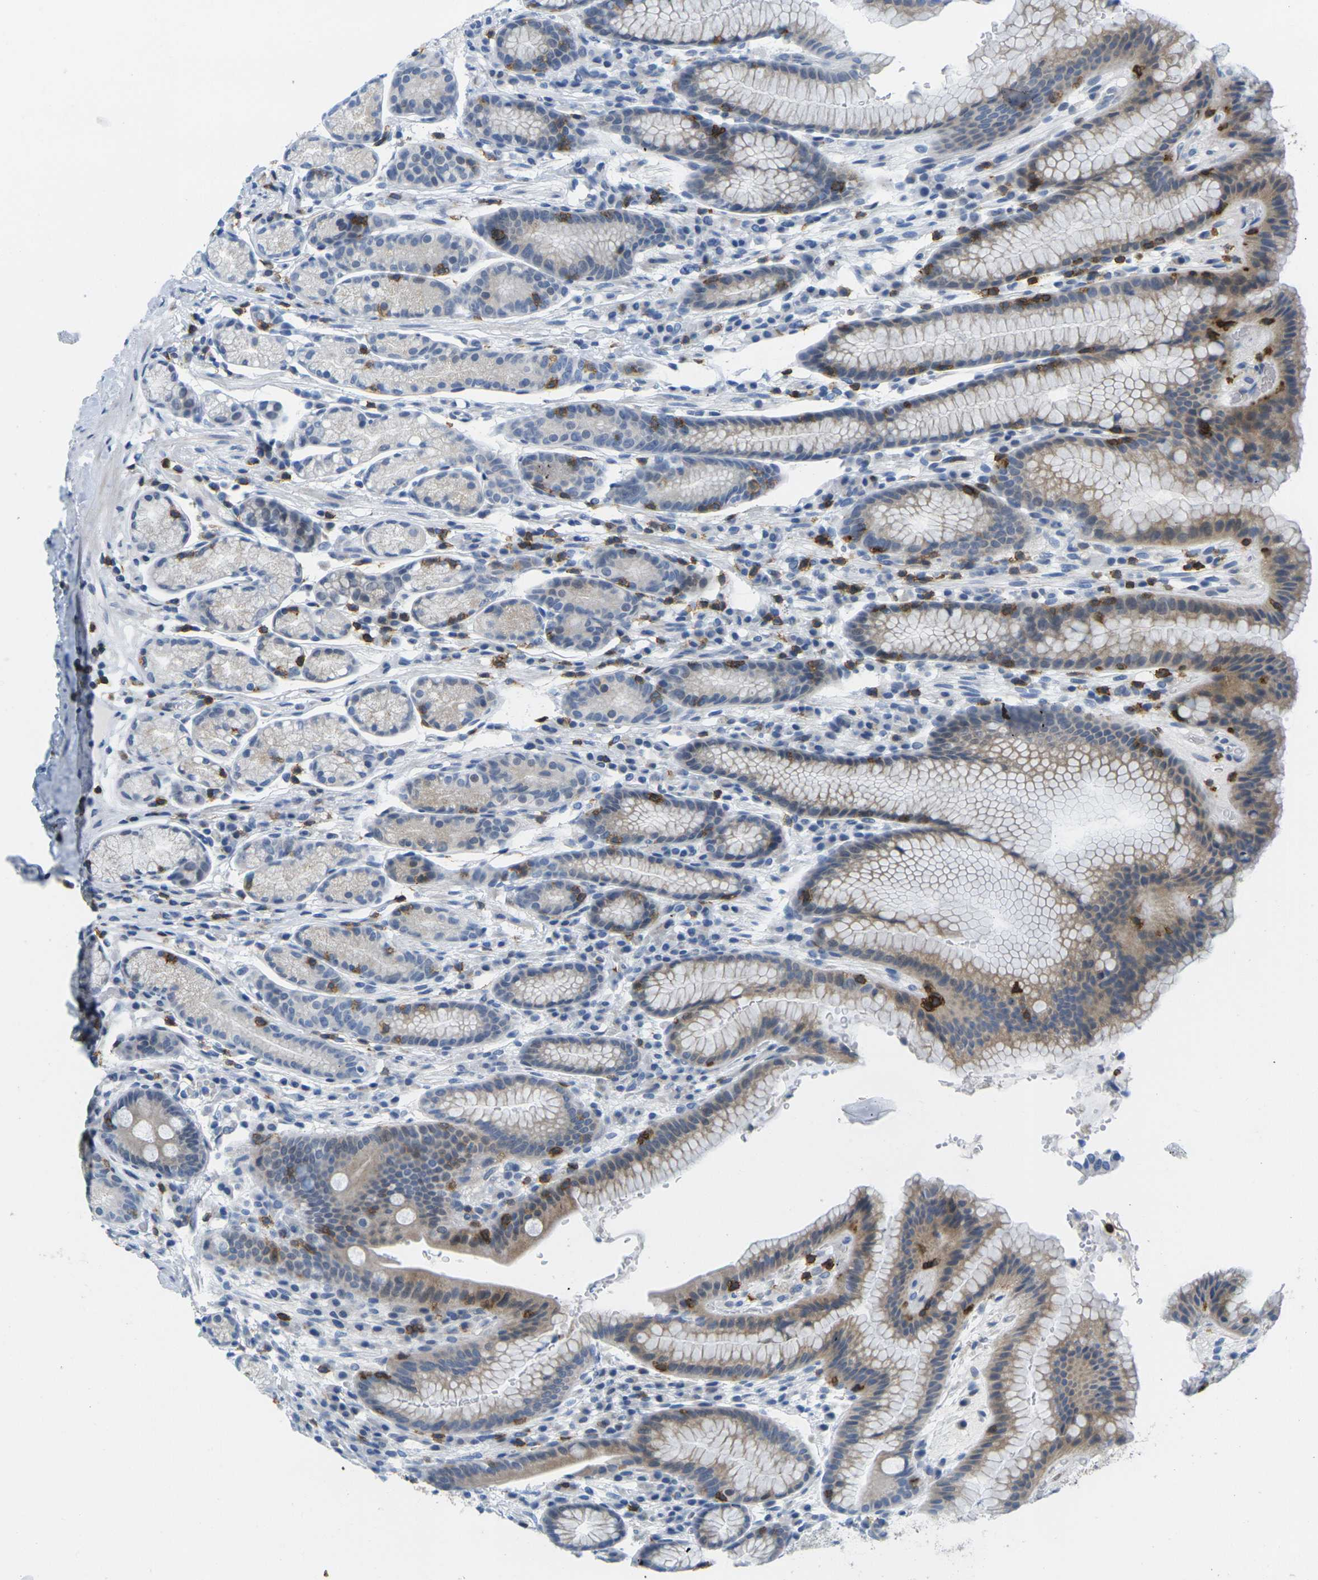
{"staining": {"intensity": "weak", "quantity": "<25%", "location": "cytoplasmic/membranous"}, "tissue": "stomach", "cell_type": "Glandular cells", "image_type": "normal", "snomed": [{"axis": "morphology", "description": "Normal tissue, NOS"}, {"axis": "topography", "description": "Stomach, lower"}], "caption": "Immunohistochemistry (IHC) micrograph of benign human stomach stained for a protein (brown), which shows no staining in glandular cells.", "gene": "CD3D", "patient": {"sex": "male", "age": 52}}